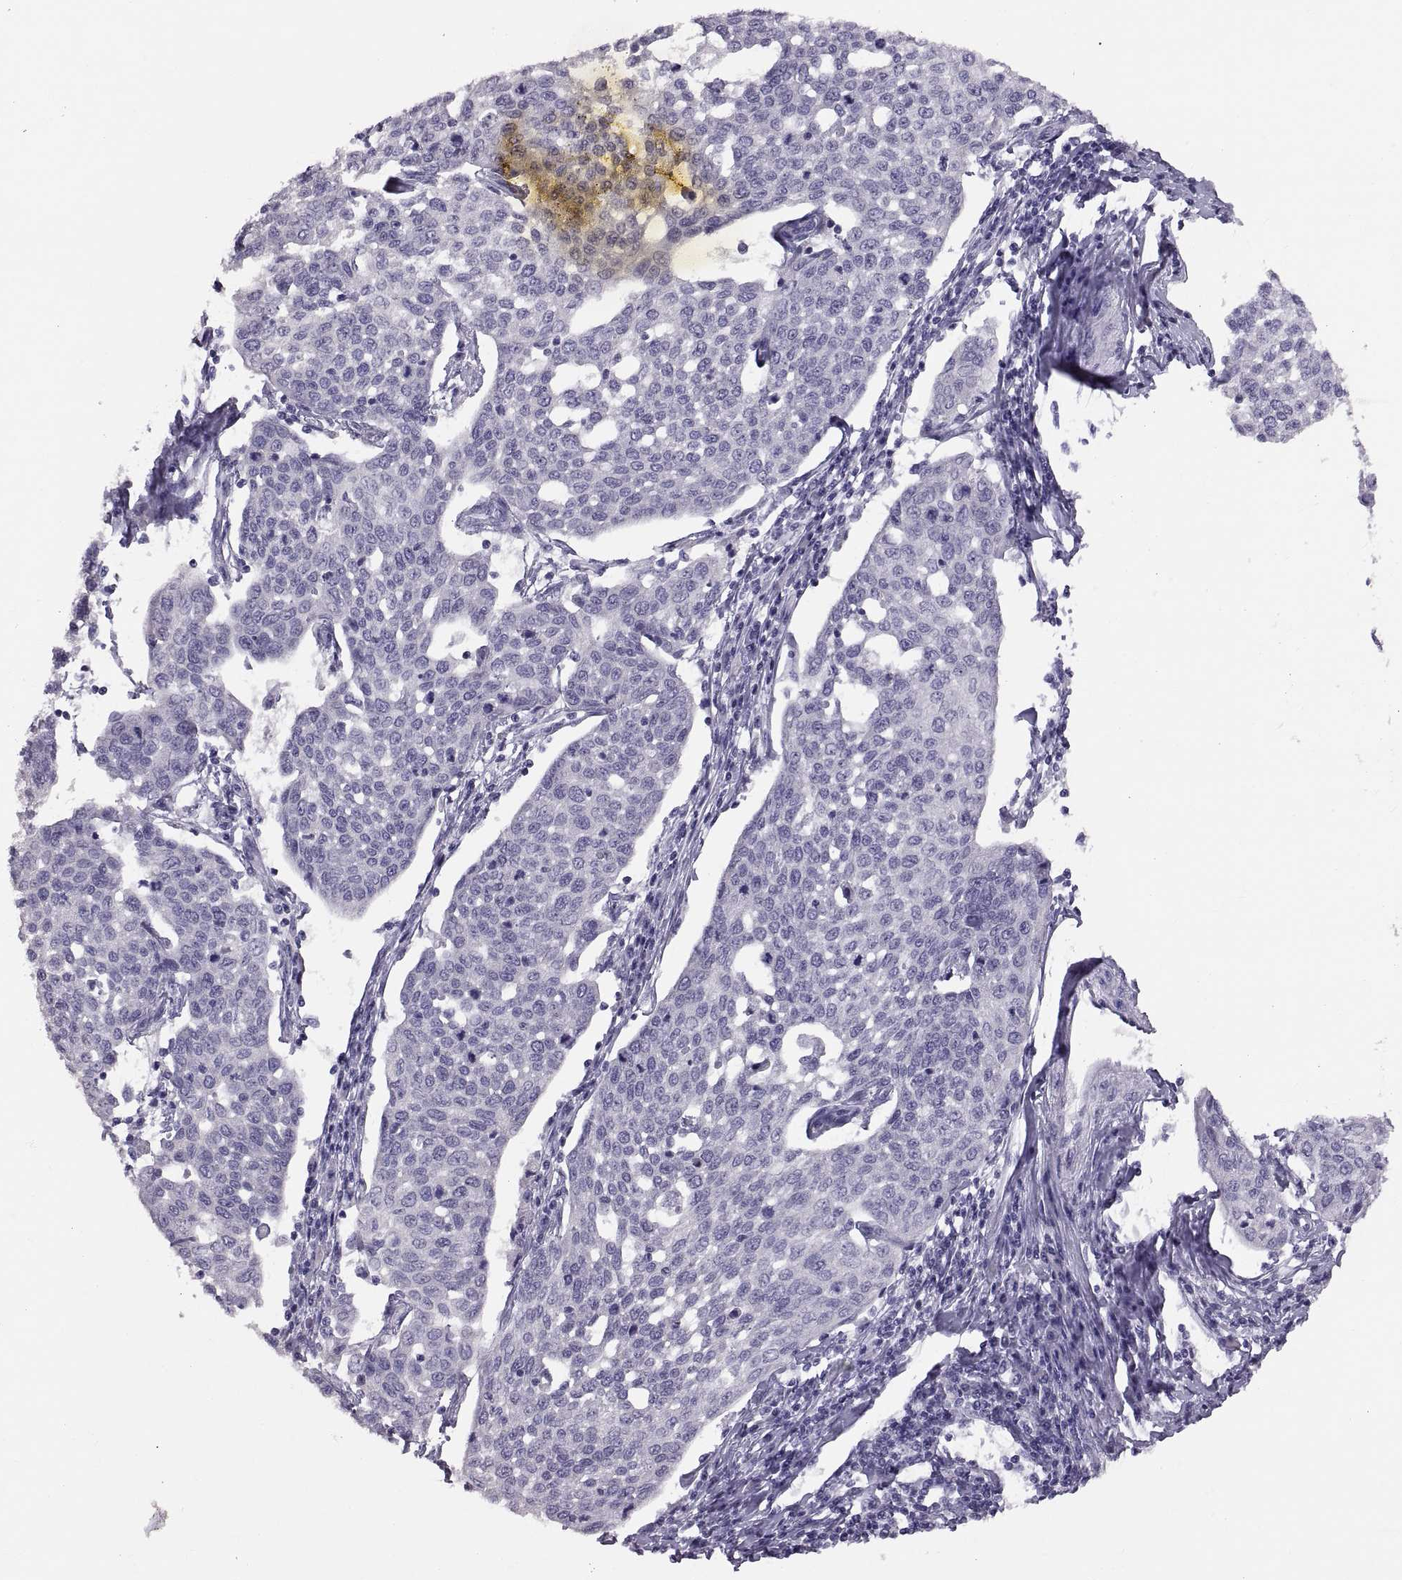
{"staining": {"intensity": "negative", "quantity": "none", "location": "none"}, "tissue": "cervical cancer", "cell_type": "Tumor cells", "image_type": "cancer", "snomed": [{"axis": "morphology", "description": "Squamous cell carcinoma, NOS"}, {"axis": "topography", "description": "Cervix"}], "caption": "High magnification brightfield microscopy of cervical squamous cell carcinoma stained with DAB (3,3'-diaminobenzidine) (brown) and counterstained with hematoxylin (blue): tumor cells show no significant staining.", "gene": "WBP2NL", "patient": {"sex": "female", "age": 34}}